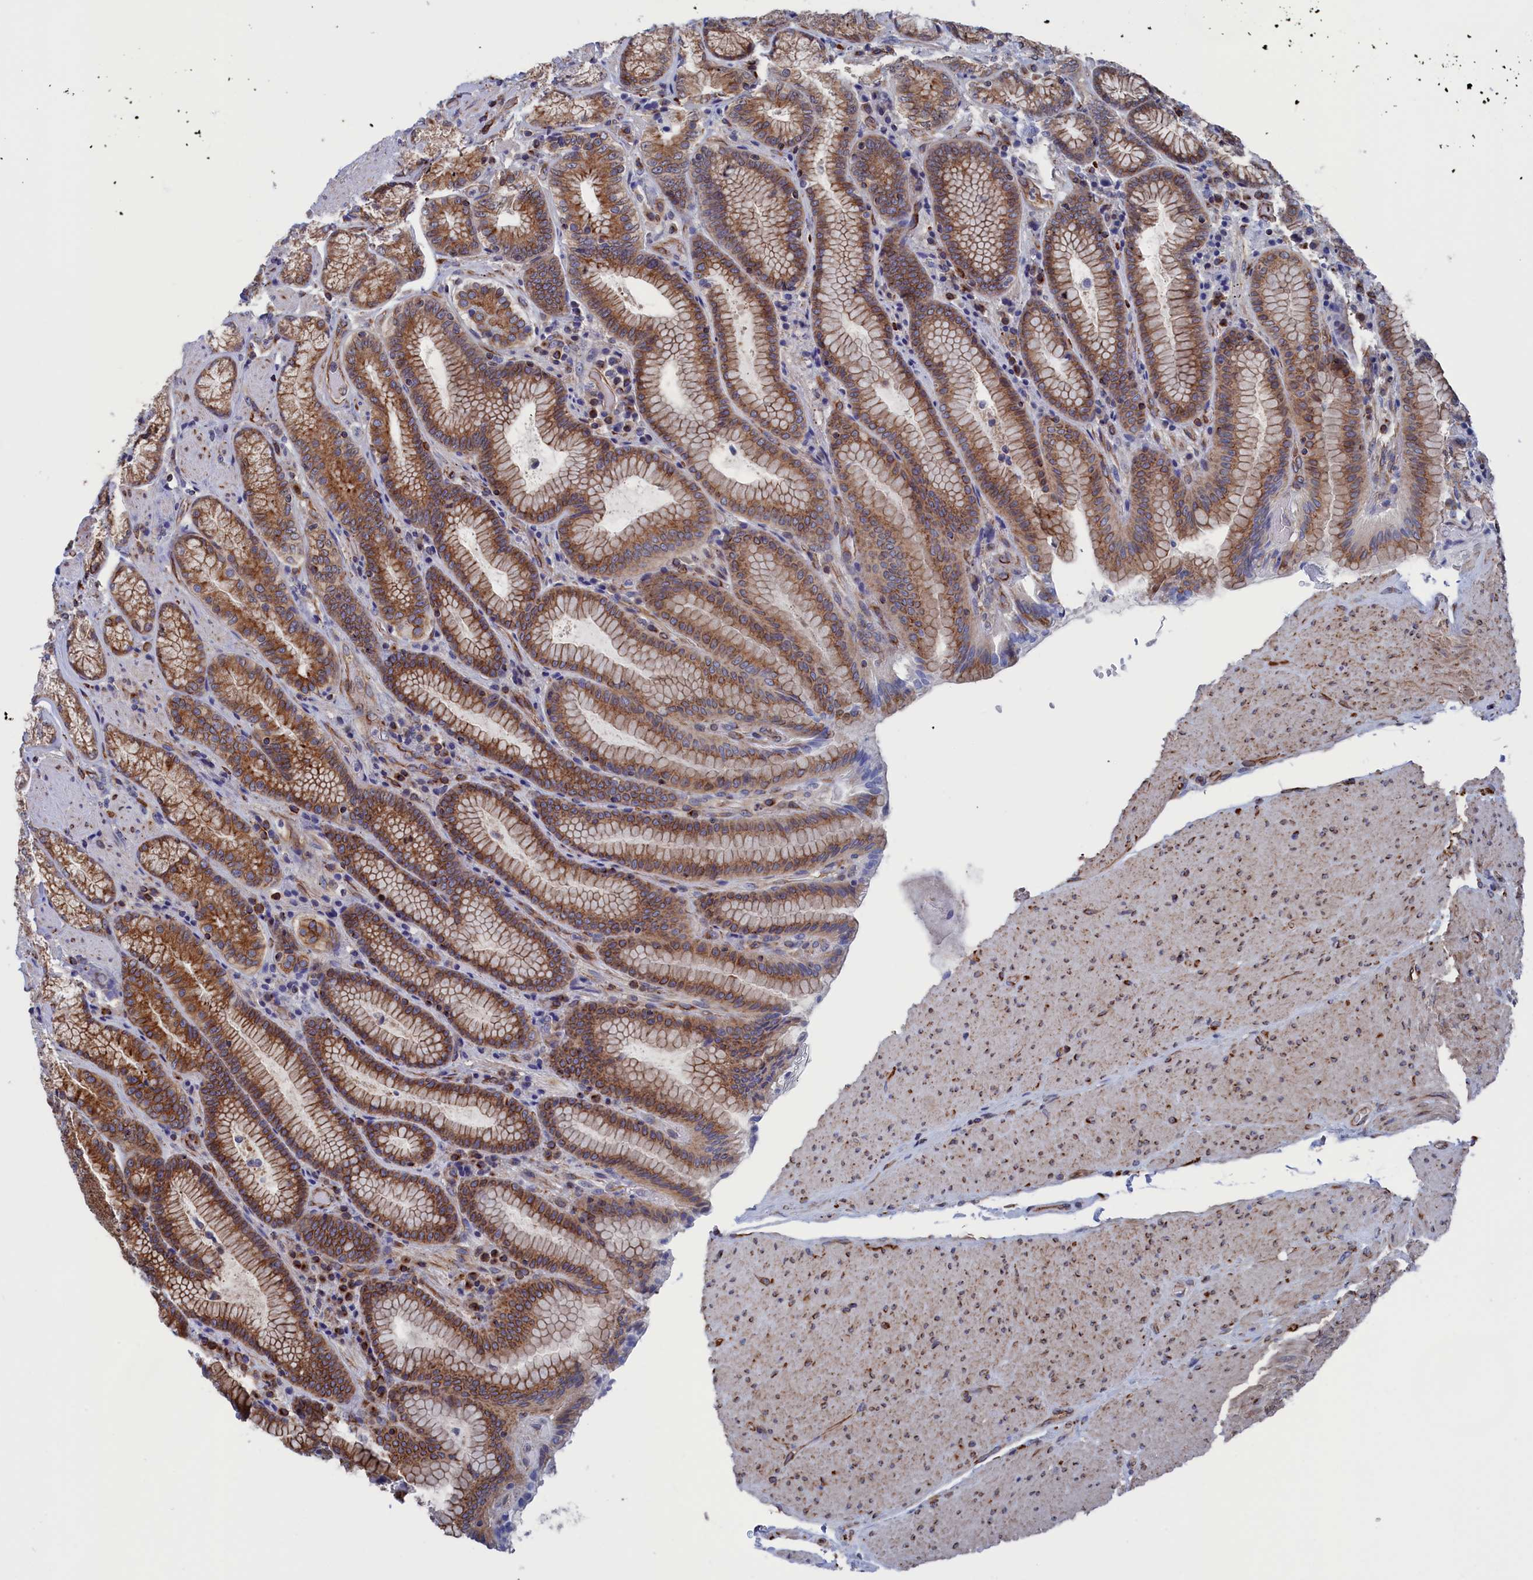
{"staining": {"intensity": "moderate", "quantity": "25%-75%", "location": "cytoplasmic/membranous"}, "tissue": "stomach", "cell_type": "Glandular cells", "image_type": "normal", "snomed": [{"axis": "morphology", "description": "Normal tissue, NOS"}, {"axis": "topography", "description": "Stomach, upper"}, {"axis": "topography", "description": "Stomach, lower"}], "caption": "Immunohistochemical staining of benign stomach displays moderate cytoplasmic/membranous protein positivity in about 25%-75% of glandular cells. The protein is stained brown, and the nuclei are stained in blue (DAB (3,3'-diaminobenzidine) IHC with brightfield microscopy, high magnification).", "gene": "NUTF2", "patient": {"sex": "female", "age": 76}}